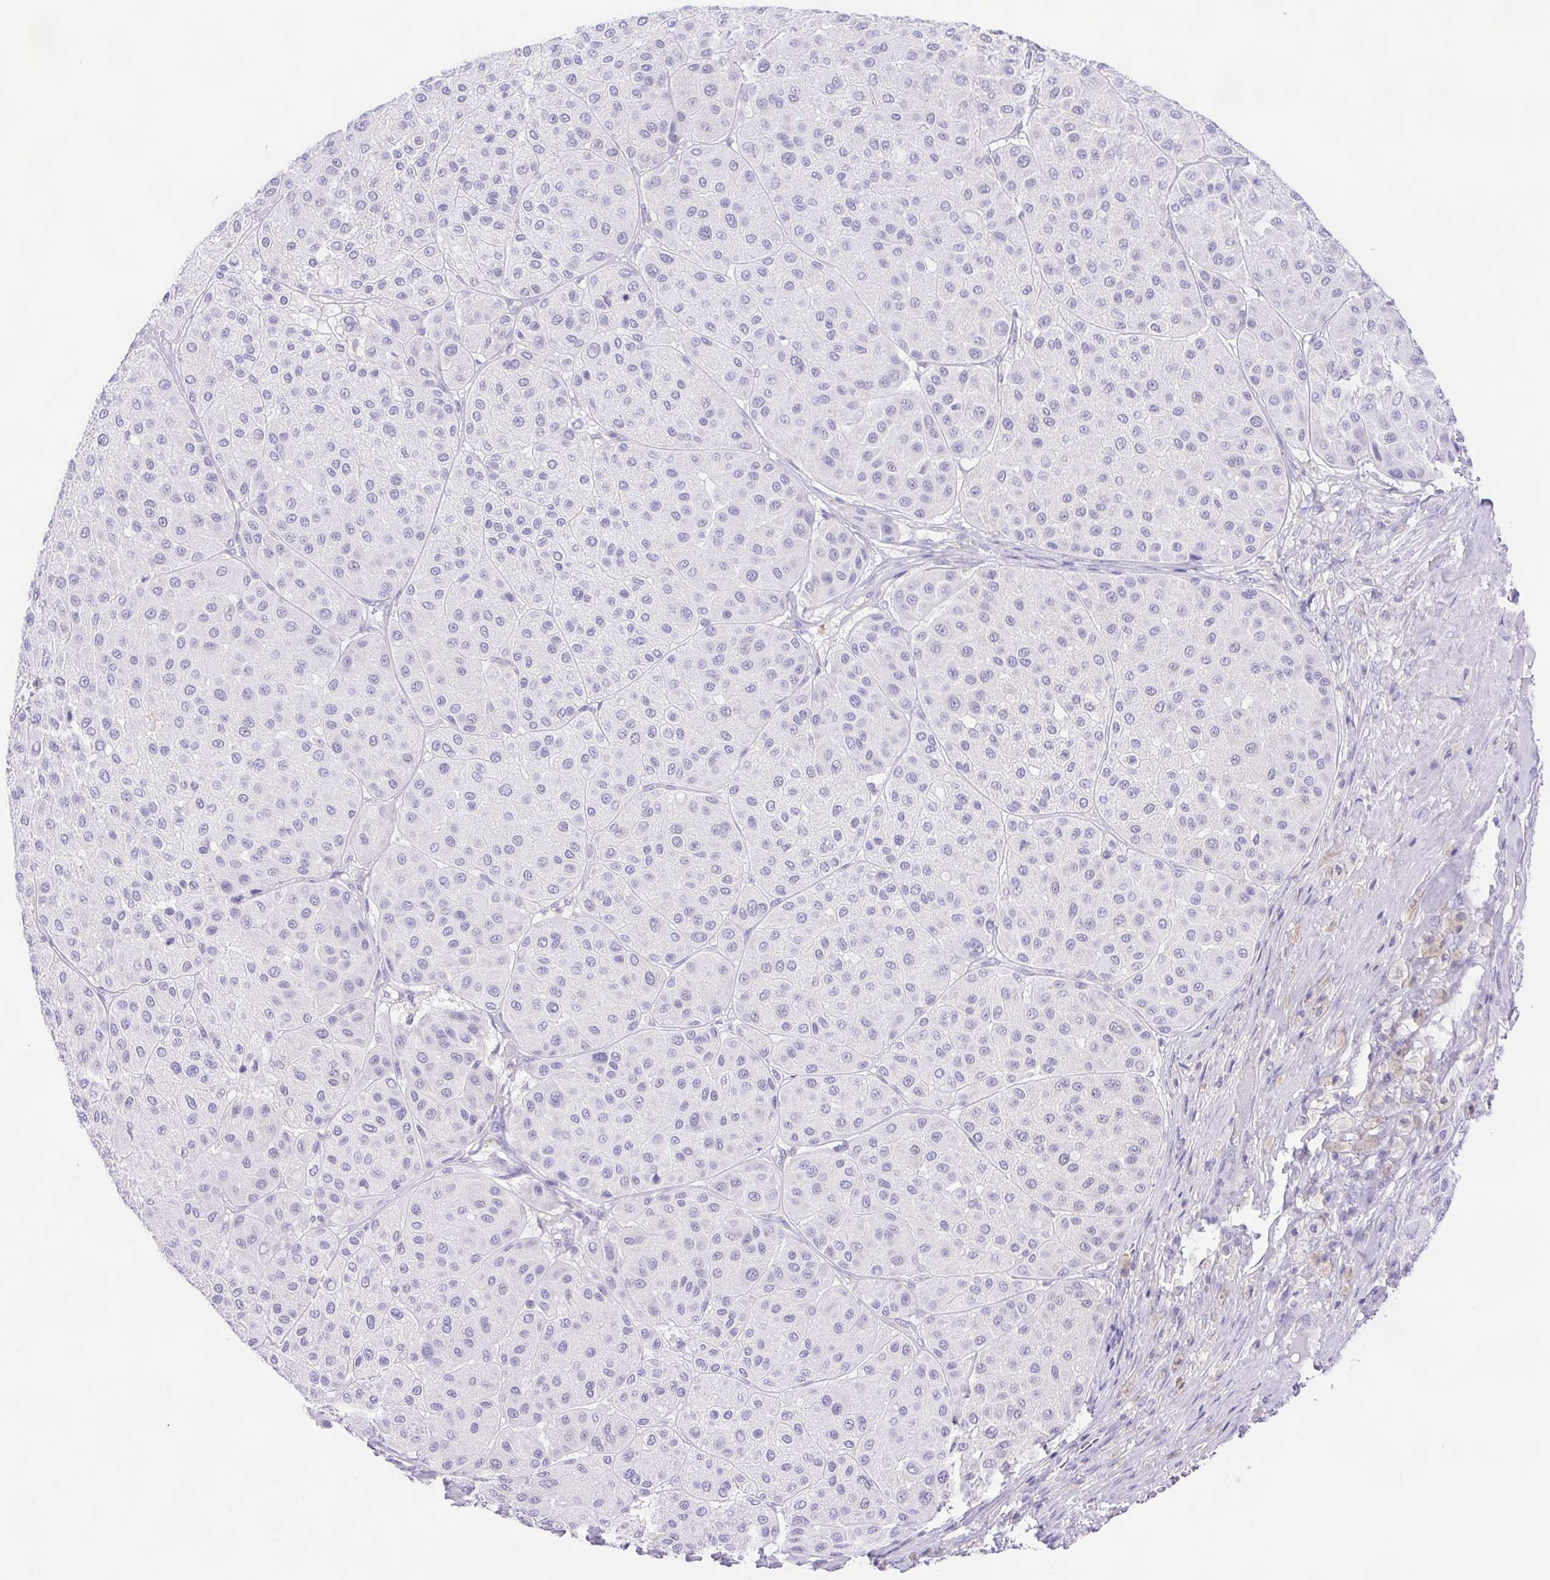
{"staining": {"intensity": "negative", "quantity": "none", "location": "none"}, "tissue": "melanoma", "cell_type": "Tumor cells", "image_type": "cancer", "snomed": [{"axis": "morphology", "description": "Malignant melanoma, Metastatic site"}, {"axis": "topography", "description": "Smooth muscle"}], "caption": "This is an immunohistochemistry (IHC) image of malignant melanoma (metastatic site). There is no expression in tumor cells.", "gene": "SYNPR", "patient": {"sex": "male", "age": 41}}